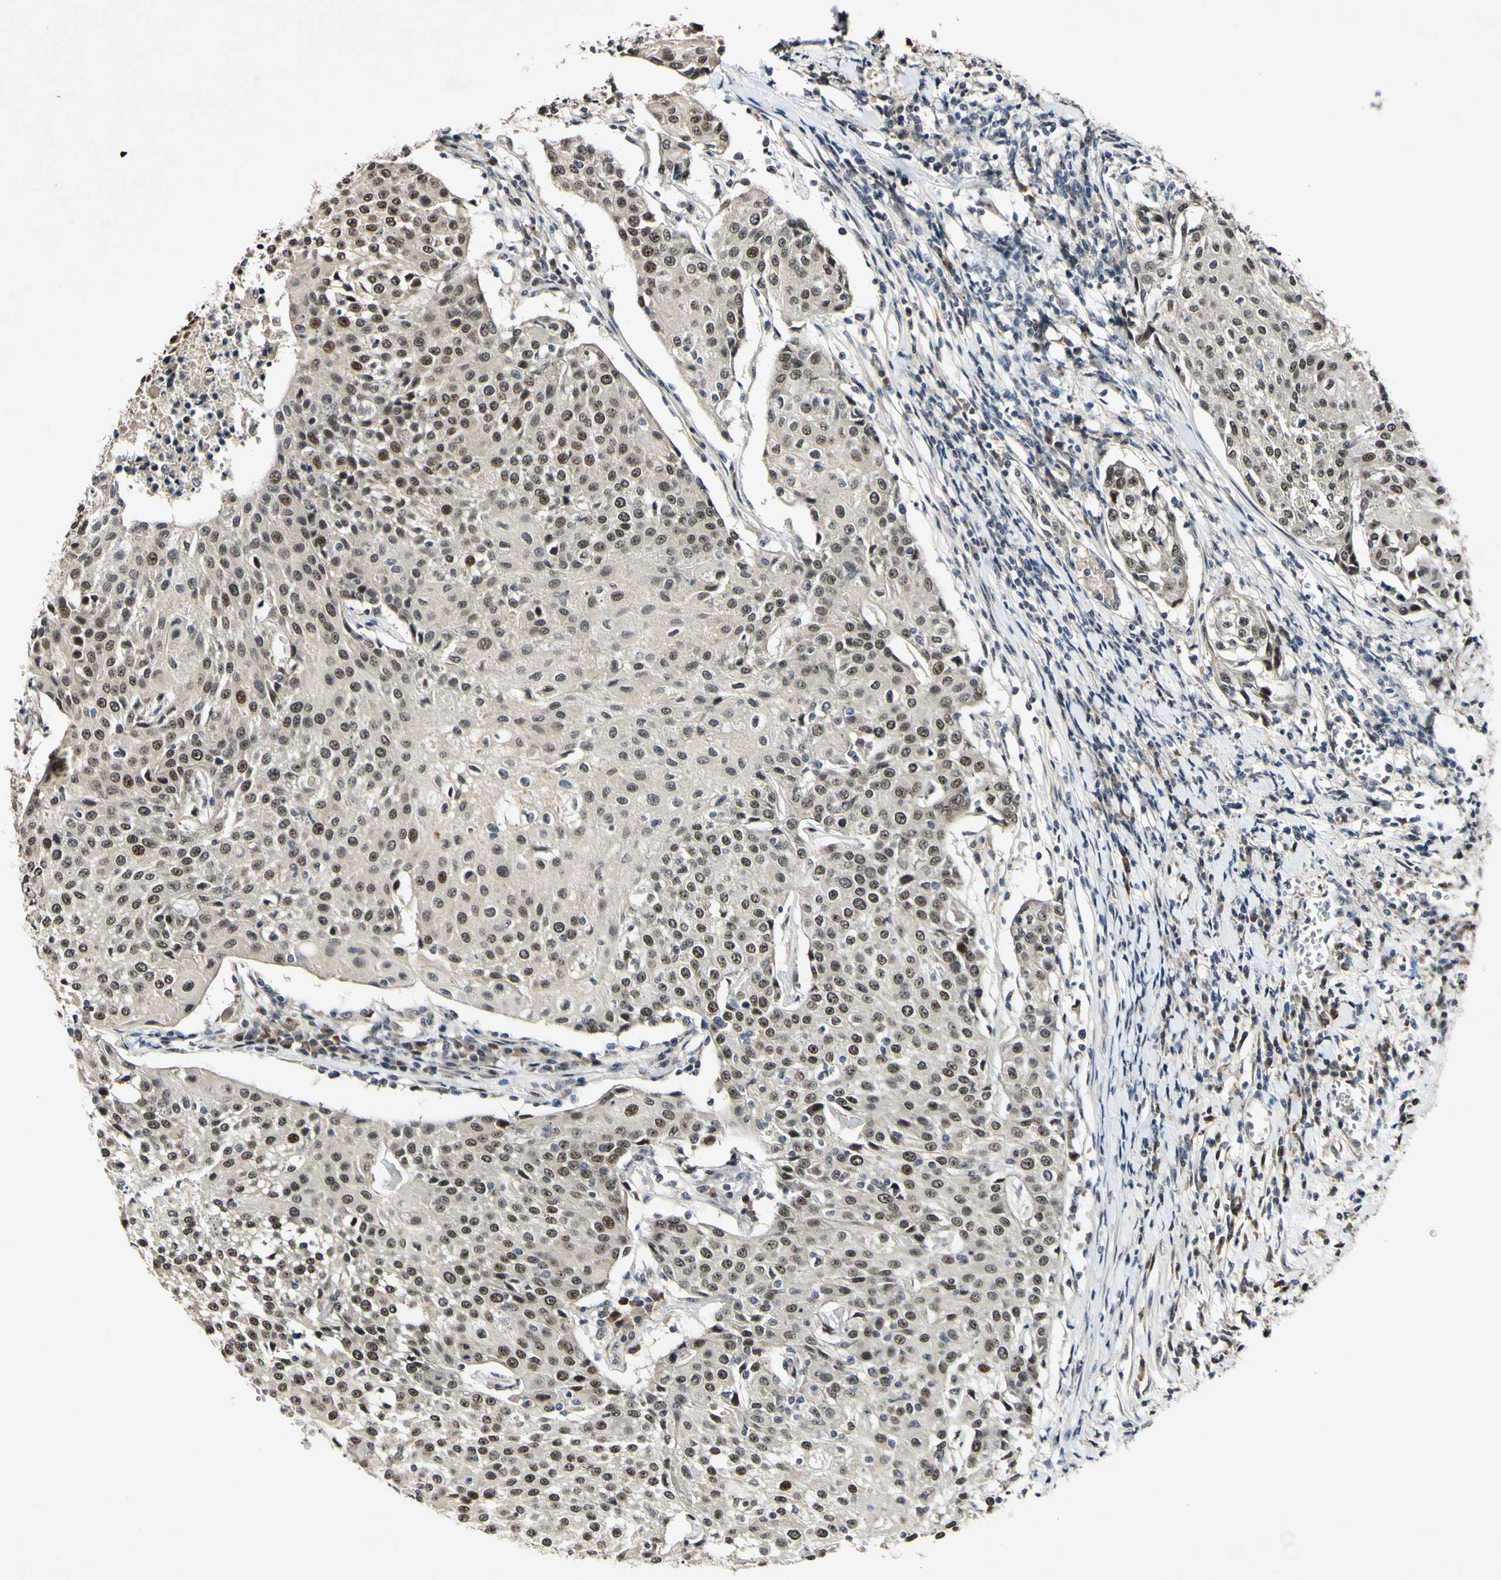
{"staining": {"intensity": "moderate", "quantity": ">75%", "location": "nuclear"}, "tissue": "urothelial cancer", "cell_type": "Tumor cells", "image_type": "cancer", "snomed": [{"axis": "morphology", "description": "Urothelial carcinoma, High grade"}, {"axis": "topography", "description": "Urinary bladder"}], "caption": "A high-resolution photomicrograph shows immunohistochemistry staining of high-grade urothelial carcinoma, which exhibits moderate nuclear expression in approximately >75% of tumor cells.", "gene": "POLR2F", "patient": {"sex": "female", "age": 85}}